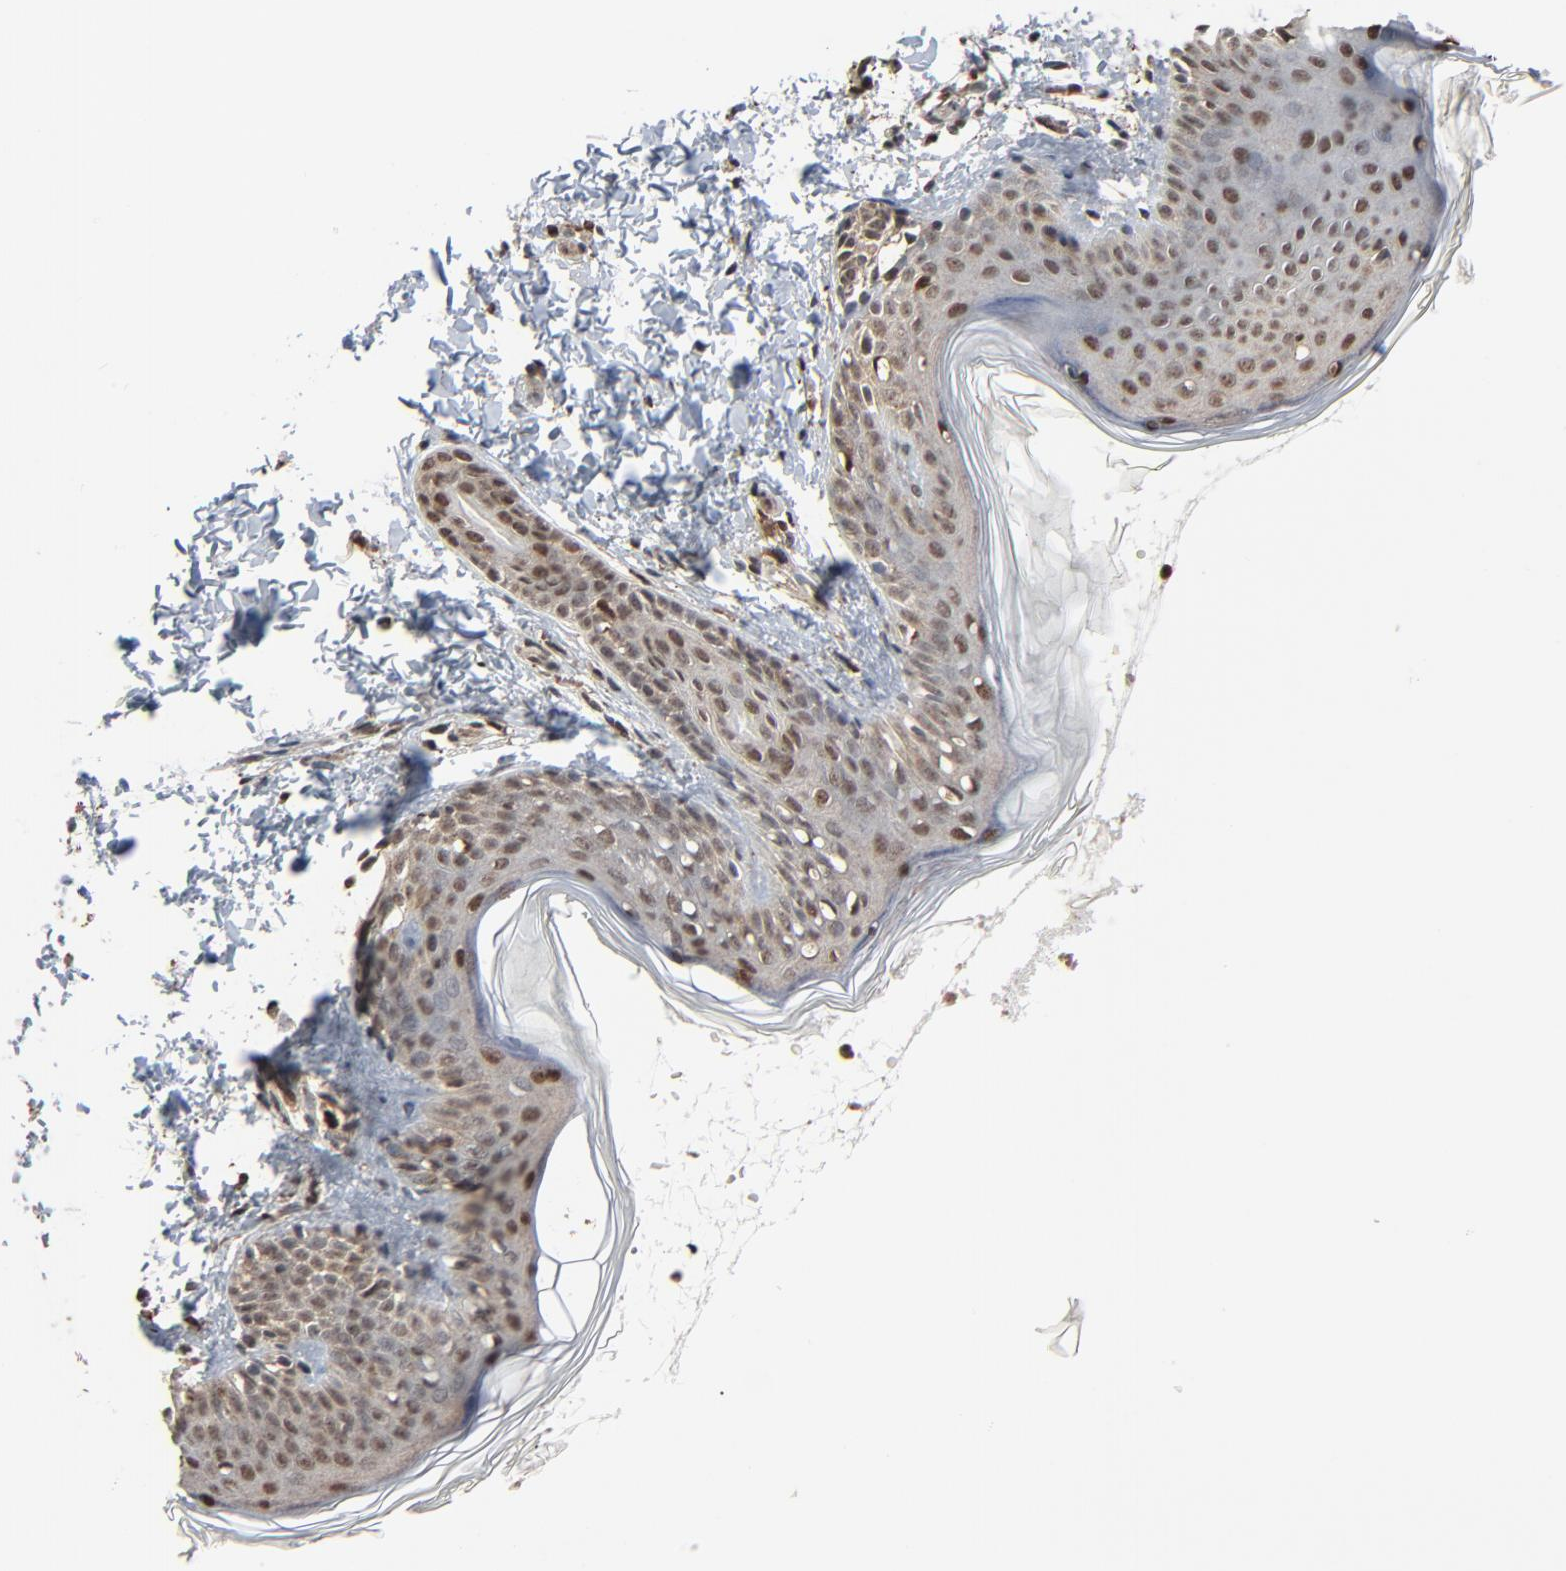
{"staining": {"intensity": "moderate", "quantity": ">75%", "location": "cytoplasmic/membranous,nuclear"}, "tissue": "skin", "cell_type": "Fibroblasts", "image_type": "normal", "snomed": [{"axis": "morphology", "description": "Normal tissue, NOS"}, {"axis": "topography", "description": "Skin"}], "caption": "A high-resolution micrograph shows immunohistochemistry (IHC) staining of benign skin, which shows moderate cytoplasmic/membranous,nuclear positivity in about >75% of fibroblasts. The staining is performed using DAB (3,3'-diaminobenzidine) brown chromogen to label protein expression. The nuclei are counter-stained blue using hematoxylin.", "gene": "RPS6KA3", "patient": {"sex": "female", "age": 4}}